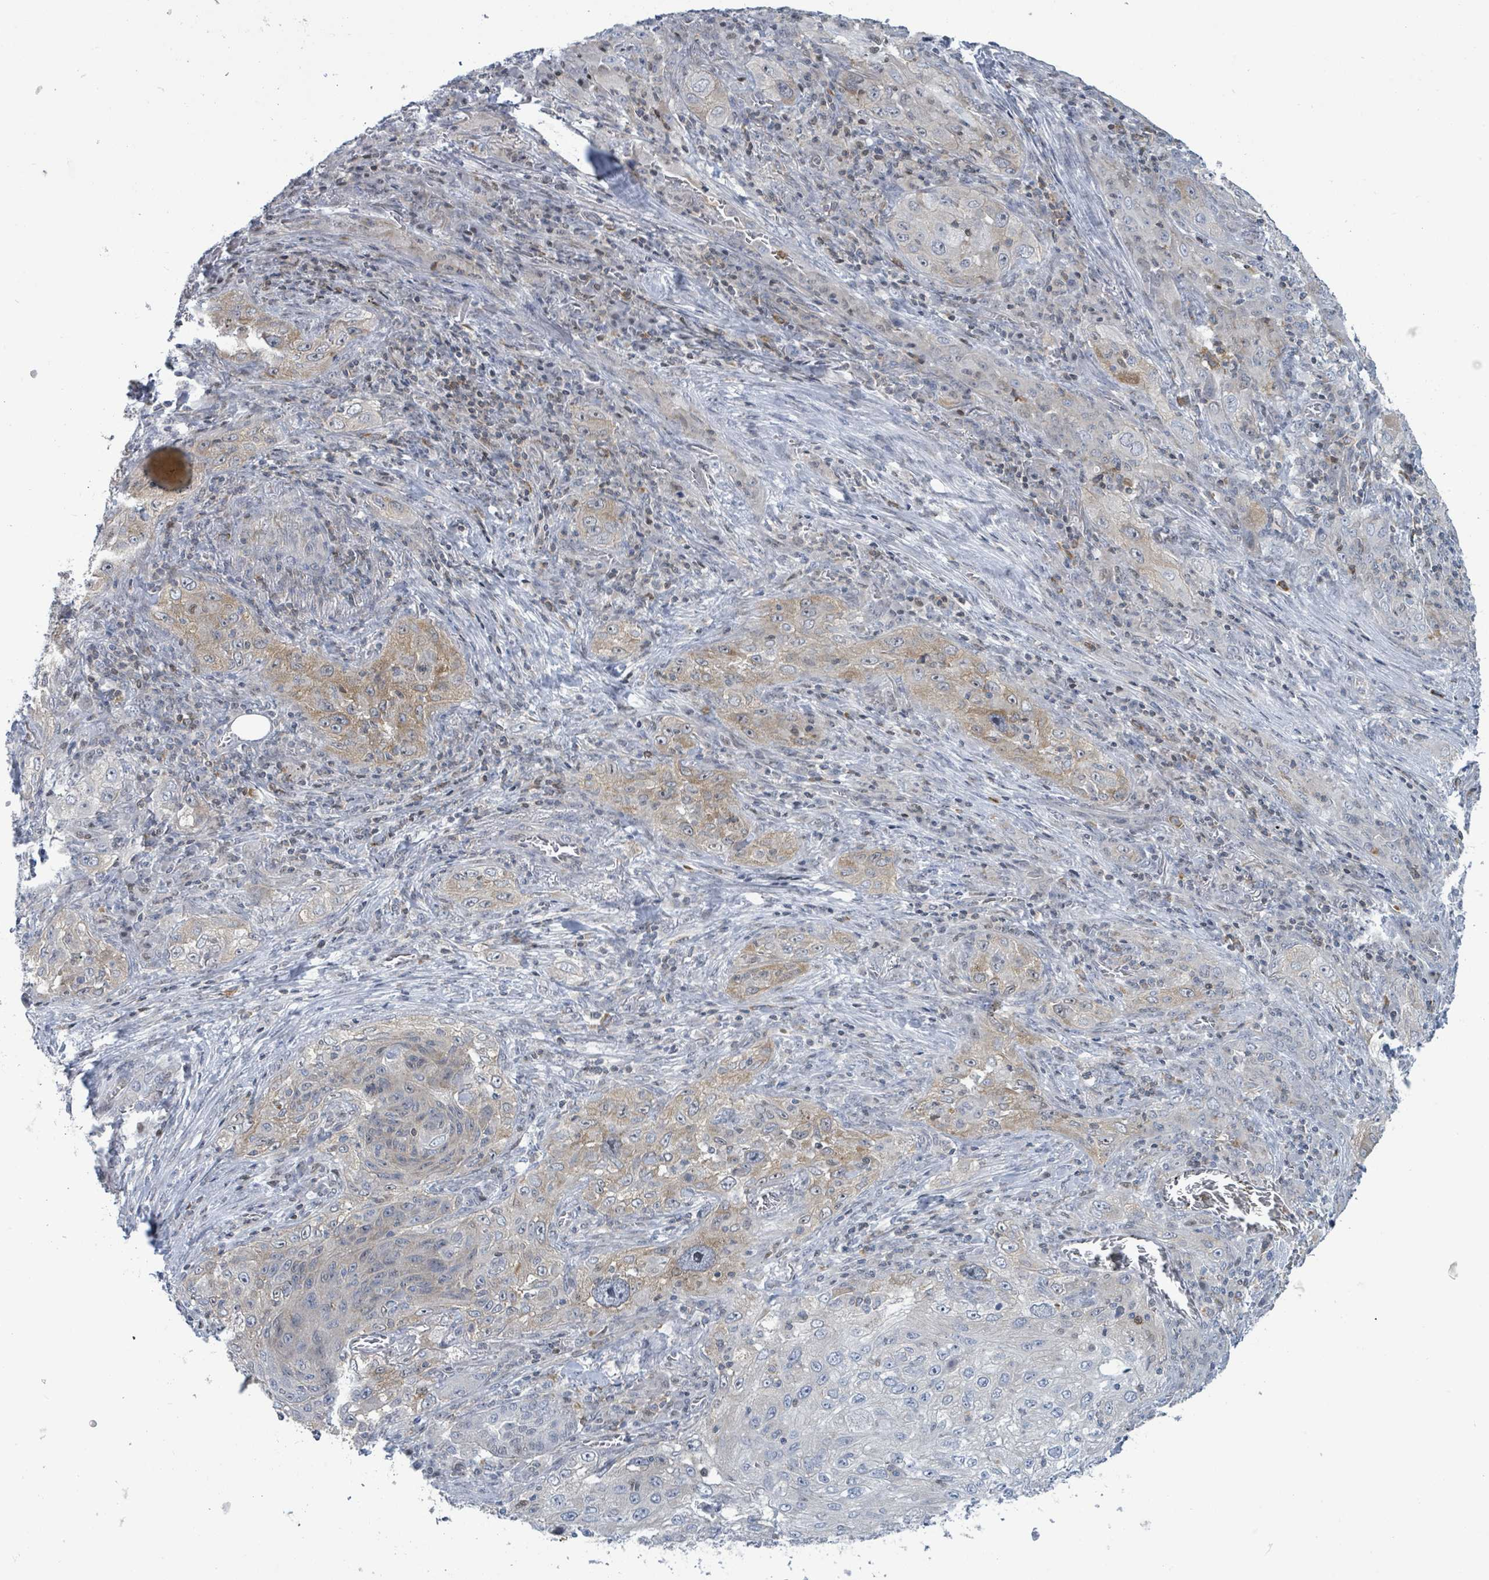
{"staining": {"intensity": "moderate", "quantity": "<25%", "location": "cytoplasmic/membranous"}, "tissue": "lung cancer", "cell_type": "Tumor cells", "image_type": "cancer", "snomed": [{"axis": "morphology", "description": "Squamous cell carcinoma, NOS"}, {"axis": "topography", "description": "Lung"}], "caption": "Protein expression analysis of human lung squamous cell carcinoma reveals moderate cytoplasmic/membranous staining in about <25% of tumor cells.", "gene": "DGKZ", "patient": {"sex": "female", "age": 69}}